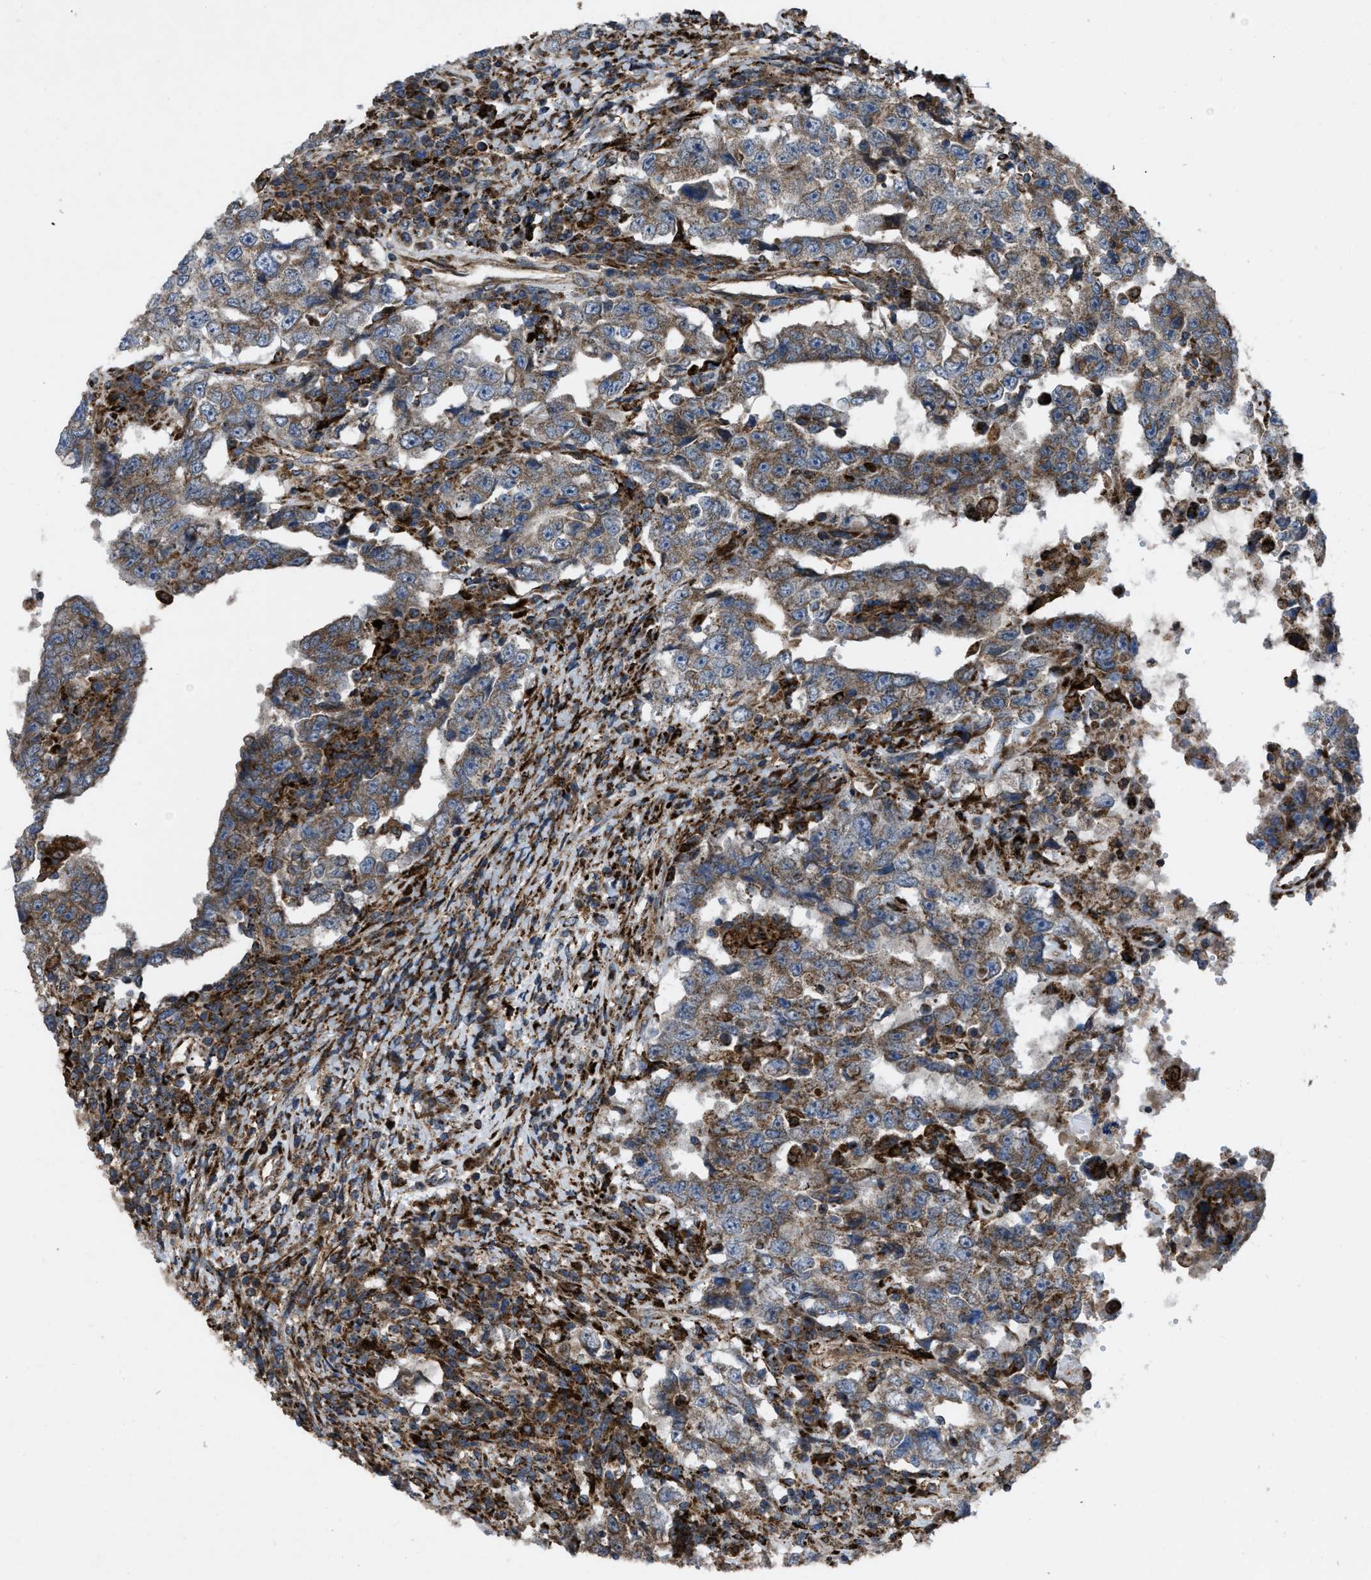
{"staining": {"intensity": "moderate", "quantity": ">75%", "location": "cytoplasmic/membranous"}, "tissue": "testis cancer", "cell_type": "Tumor cells", "image_type": "cancer", "snomed": [{"axis": "morphology", "description": "Carcinoma, Embryonal, NOS"}, {"axis": "topography", "description": "Testis"}], "caption": "The image exhibits a brown stain indicating the presence of a protein in the cytoplasmic/membranous of tumor cells in testis cancer (embryonal carcinoma).", "gene": "PER3", "patient": {"sex": "male", "age": 26}}